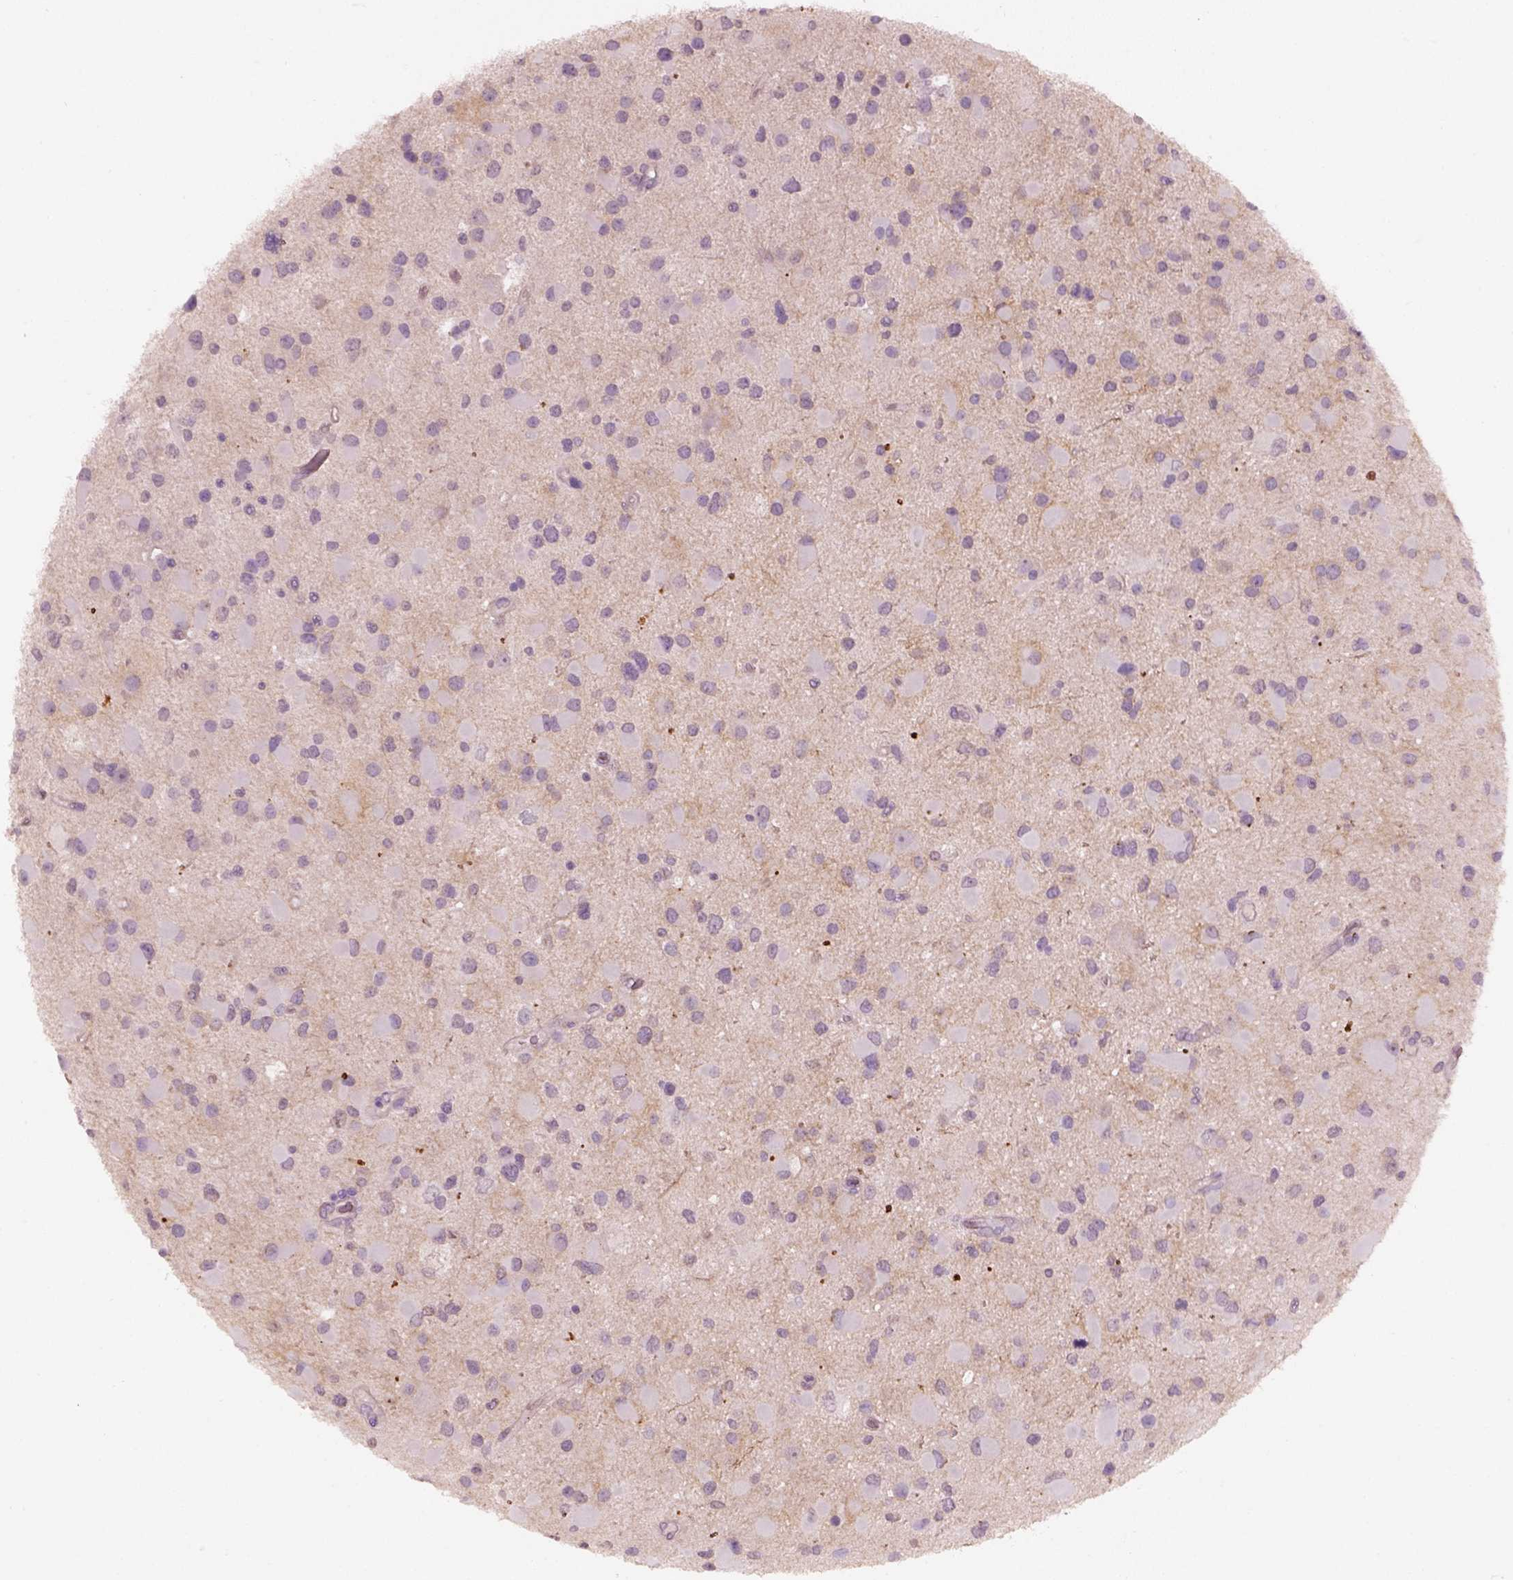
{"staining": {"intensity": "negative", "quantity": "none", "location": "none"}, "tissue": "glioma", "cell_type": "Tumor cells", "image_type": "cancer", "snomed": [{"axis": "morphology", "description": "Glioma, malignant, Low grade"}, {"axis": "topography", "description": "Brain"}], "caption": "Immunohistochemistry (IHC) of human glioma demonstrates no positivity in tumor cells.", "gene": "KCNIP3", "patient": {"sex": "female", "age": 32}}